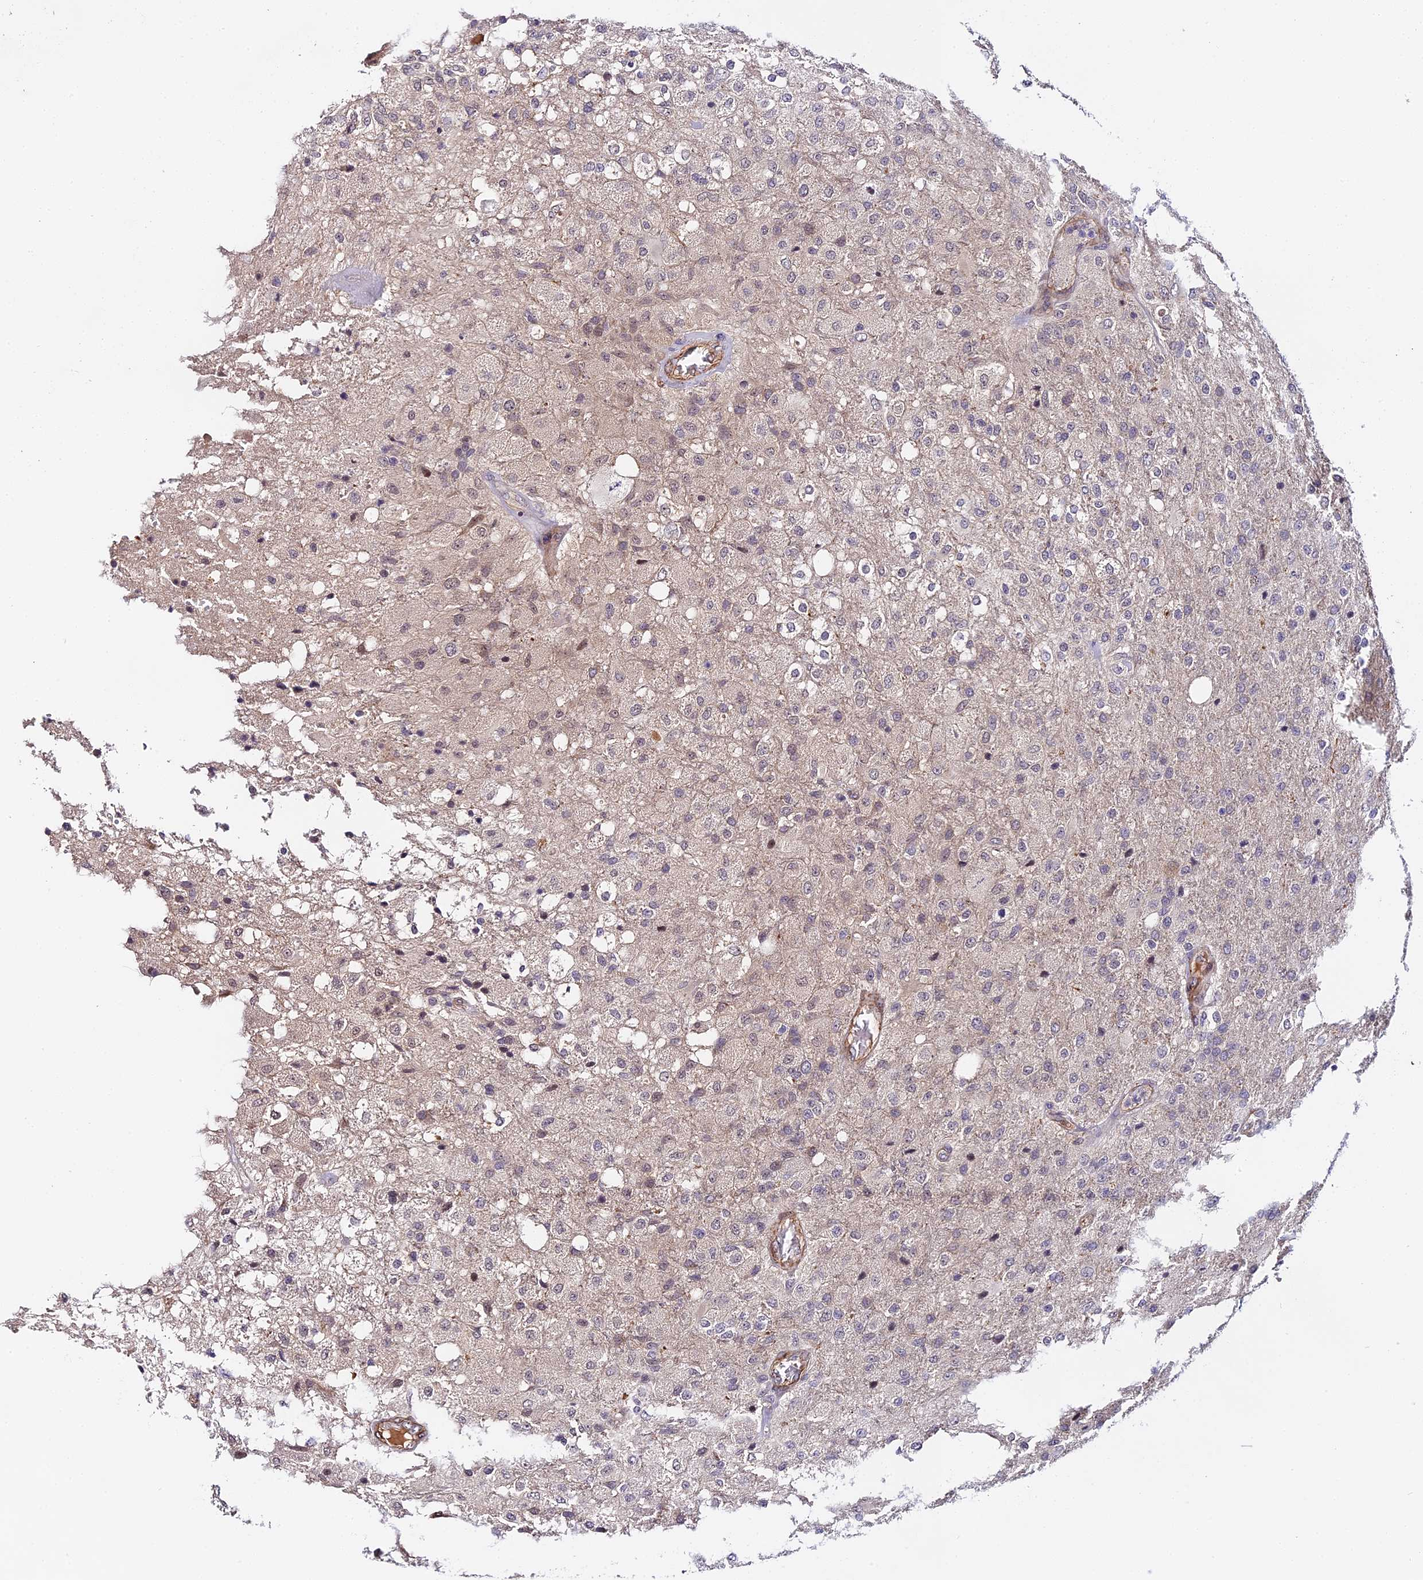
{"staining": {"intensity": "negative", "quantity": "none", "location": "none"}, "tissue": "glioma", "cell_type": "Tumor cells", "image_type": "cancer", "snomed": [{"axis": "morphology", "description": "Normal tissue, NOS"}, {"axis": "morphology", "description": "Glioma, malignant, High grade"}, {"axis": "topography", "description": "Cerebral cortex"}], "caption": "Immunohistochemical staining of human glioma reveals no significant positivity in tumor cells.", "gene": "IMPACT", "patient": {"sex": "male", "age": 77}}